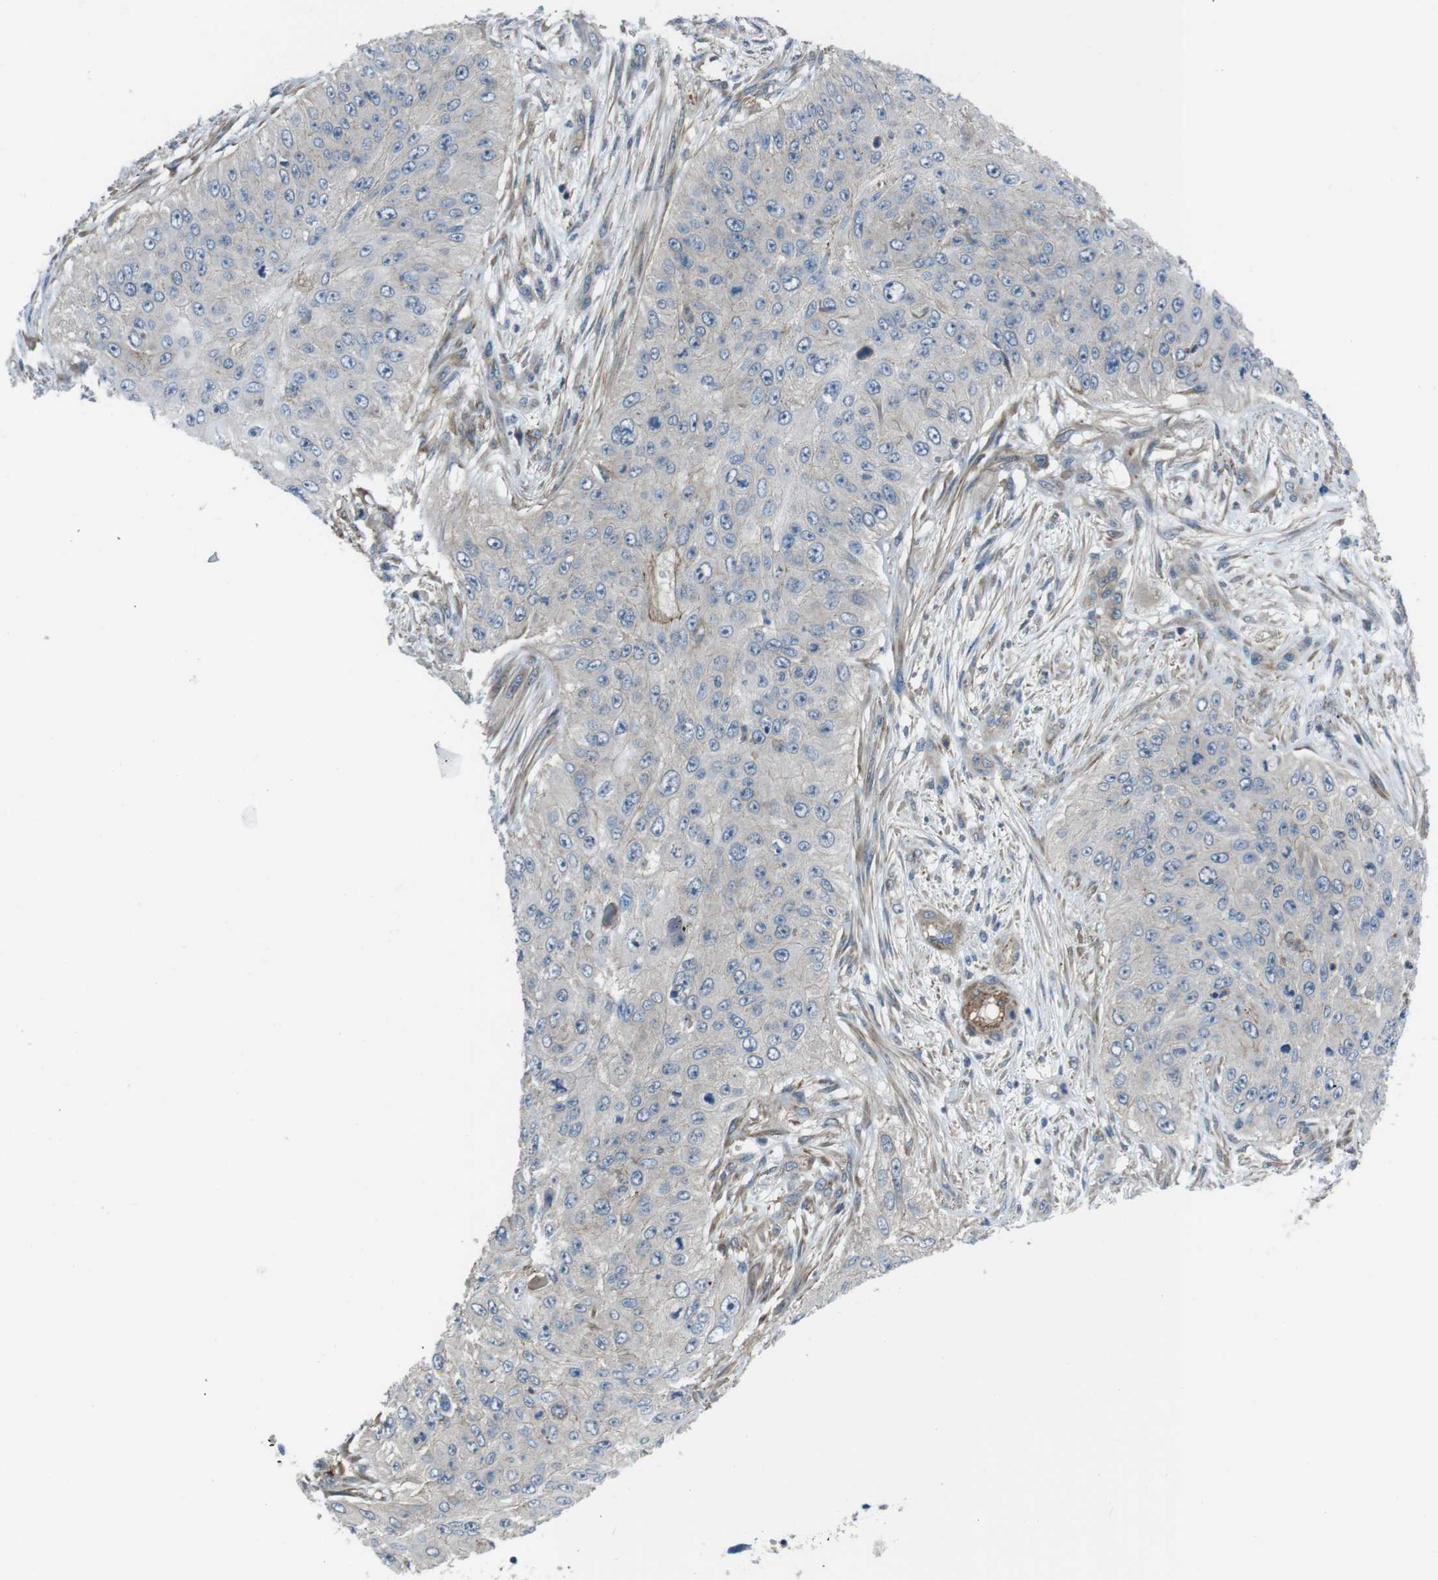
{"staining": {"intensity": "moderate", "quantity": "25%-75%", "location": "cytoplasmic/membranous"}, "tissue": "skin cancer", "cell_type": "Tumor cells", "image_type": "cancer", "snomed": [{"axis": "morphology", "description": "Squamous cell carcinoma, NOS"}, {"axis": "topography", "description": "Skin"}], "caption": "Protein expression analysis of human skin cancer reveals moderate cytoplasmic/membranous expression in approximately 25%-75% of tumor cells.", "gene": "FAM174B", "patient": {"sex": "female", "age": 80}}